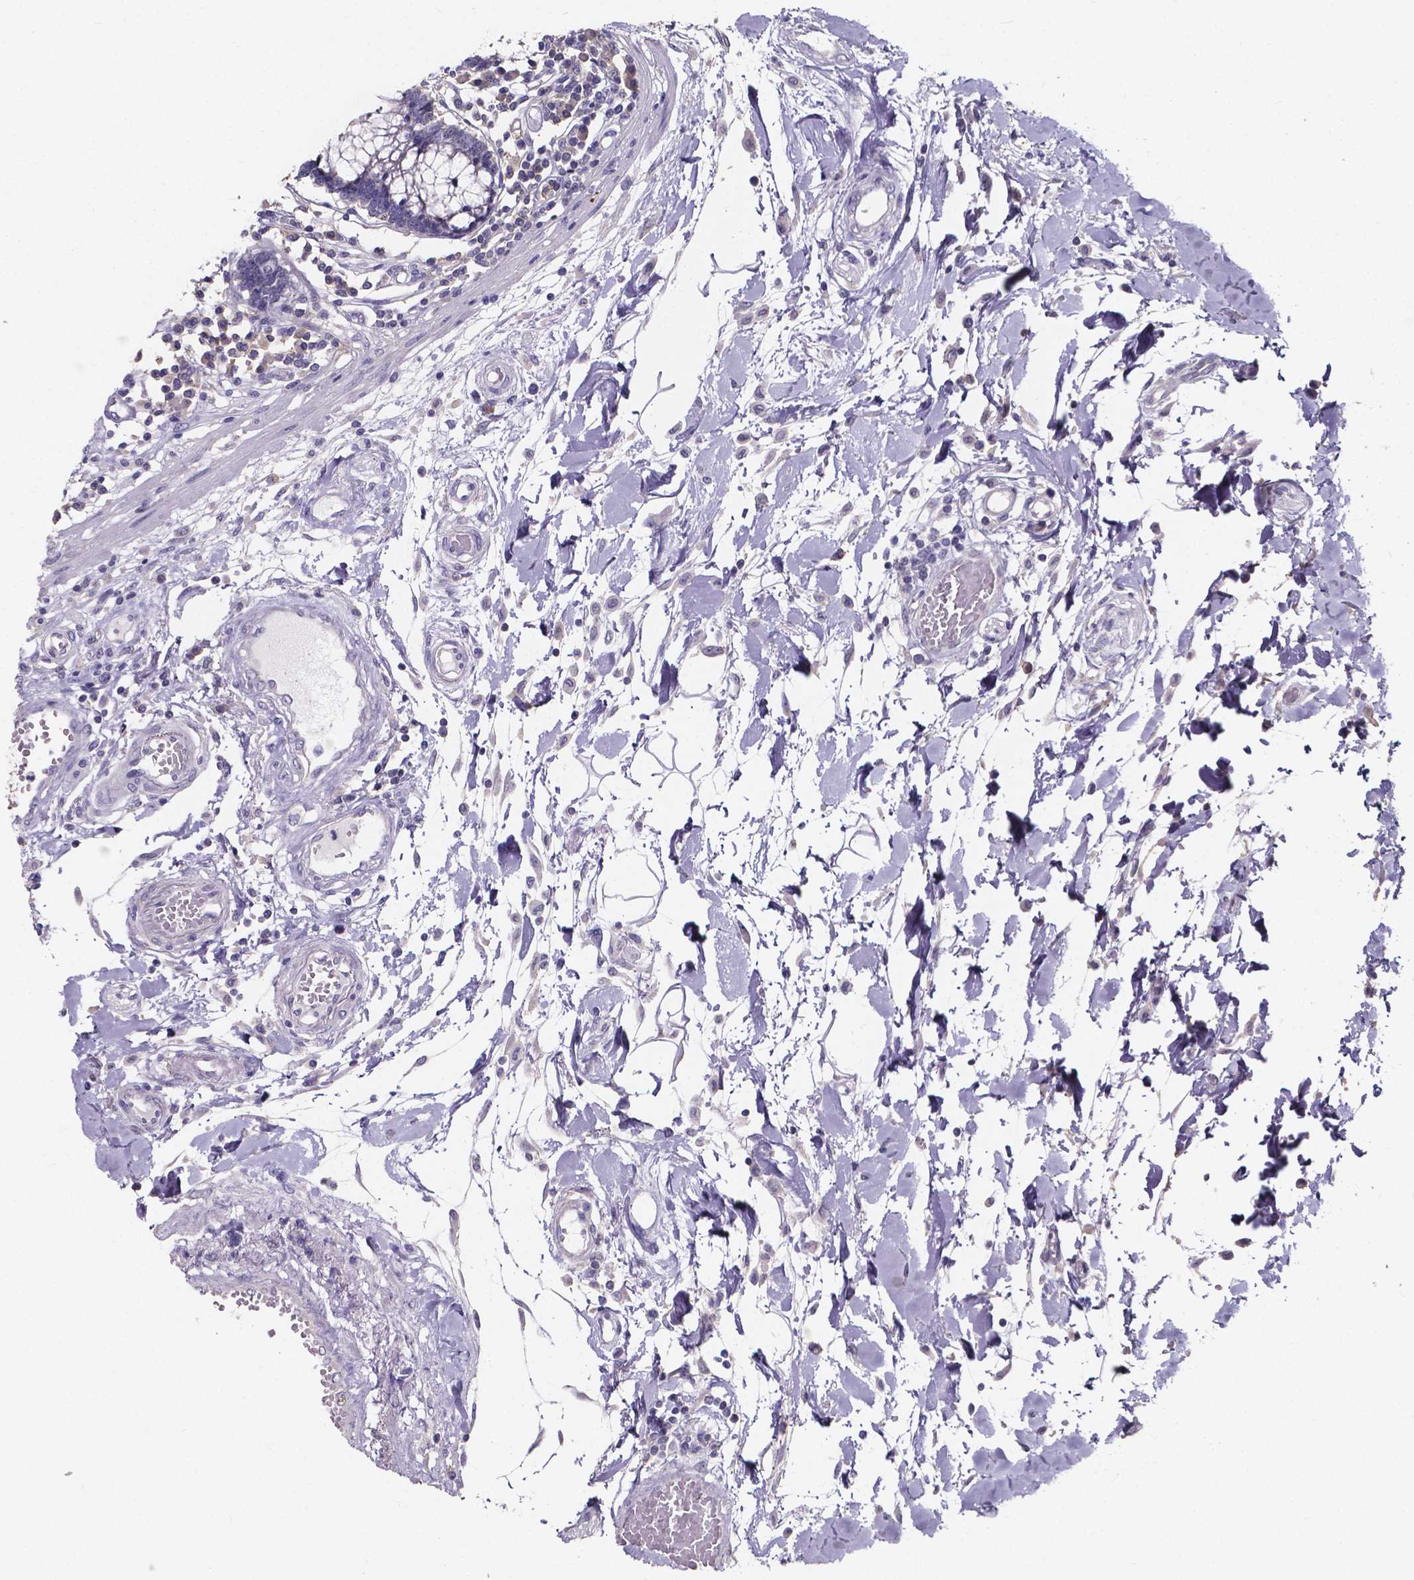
{"staining": {"intensity": "negative", "quantity": "none", "location": "none"}, "tissue": "colon", "cell_type": "Endothelial cells", "image_type": "normal", "snomed": [{"axis": "morphology", "description": "Normal tissue, NOS"}, {"axis": "morphology", "description": "Adenocarcinoma, NOS"}, {"axis": "topography", "description": "Colon"}], "caption": "This is a micrograph of immunohistochemistry staining of benign colon, which shows no staining in endothelial cells.", "gene": "SPOCD1", "patient": {"sex": "male", "age": 83}}